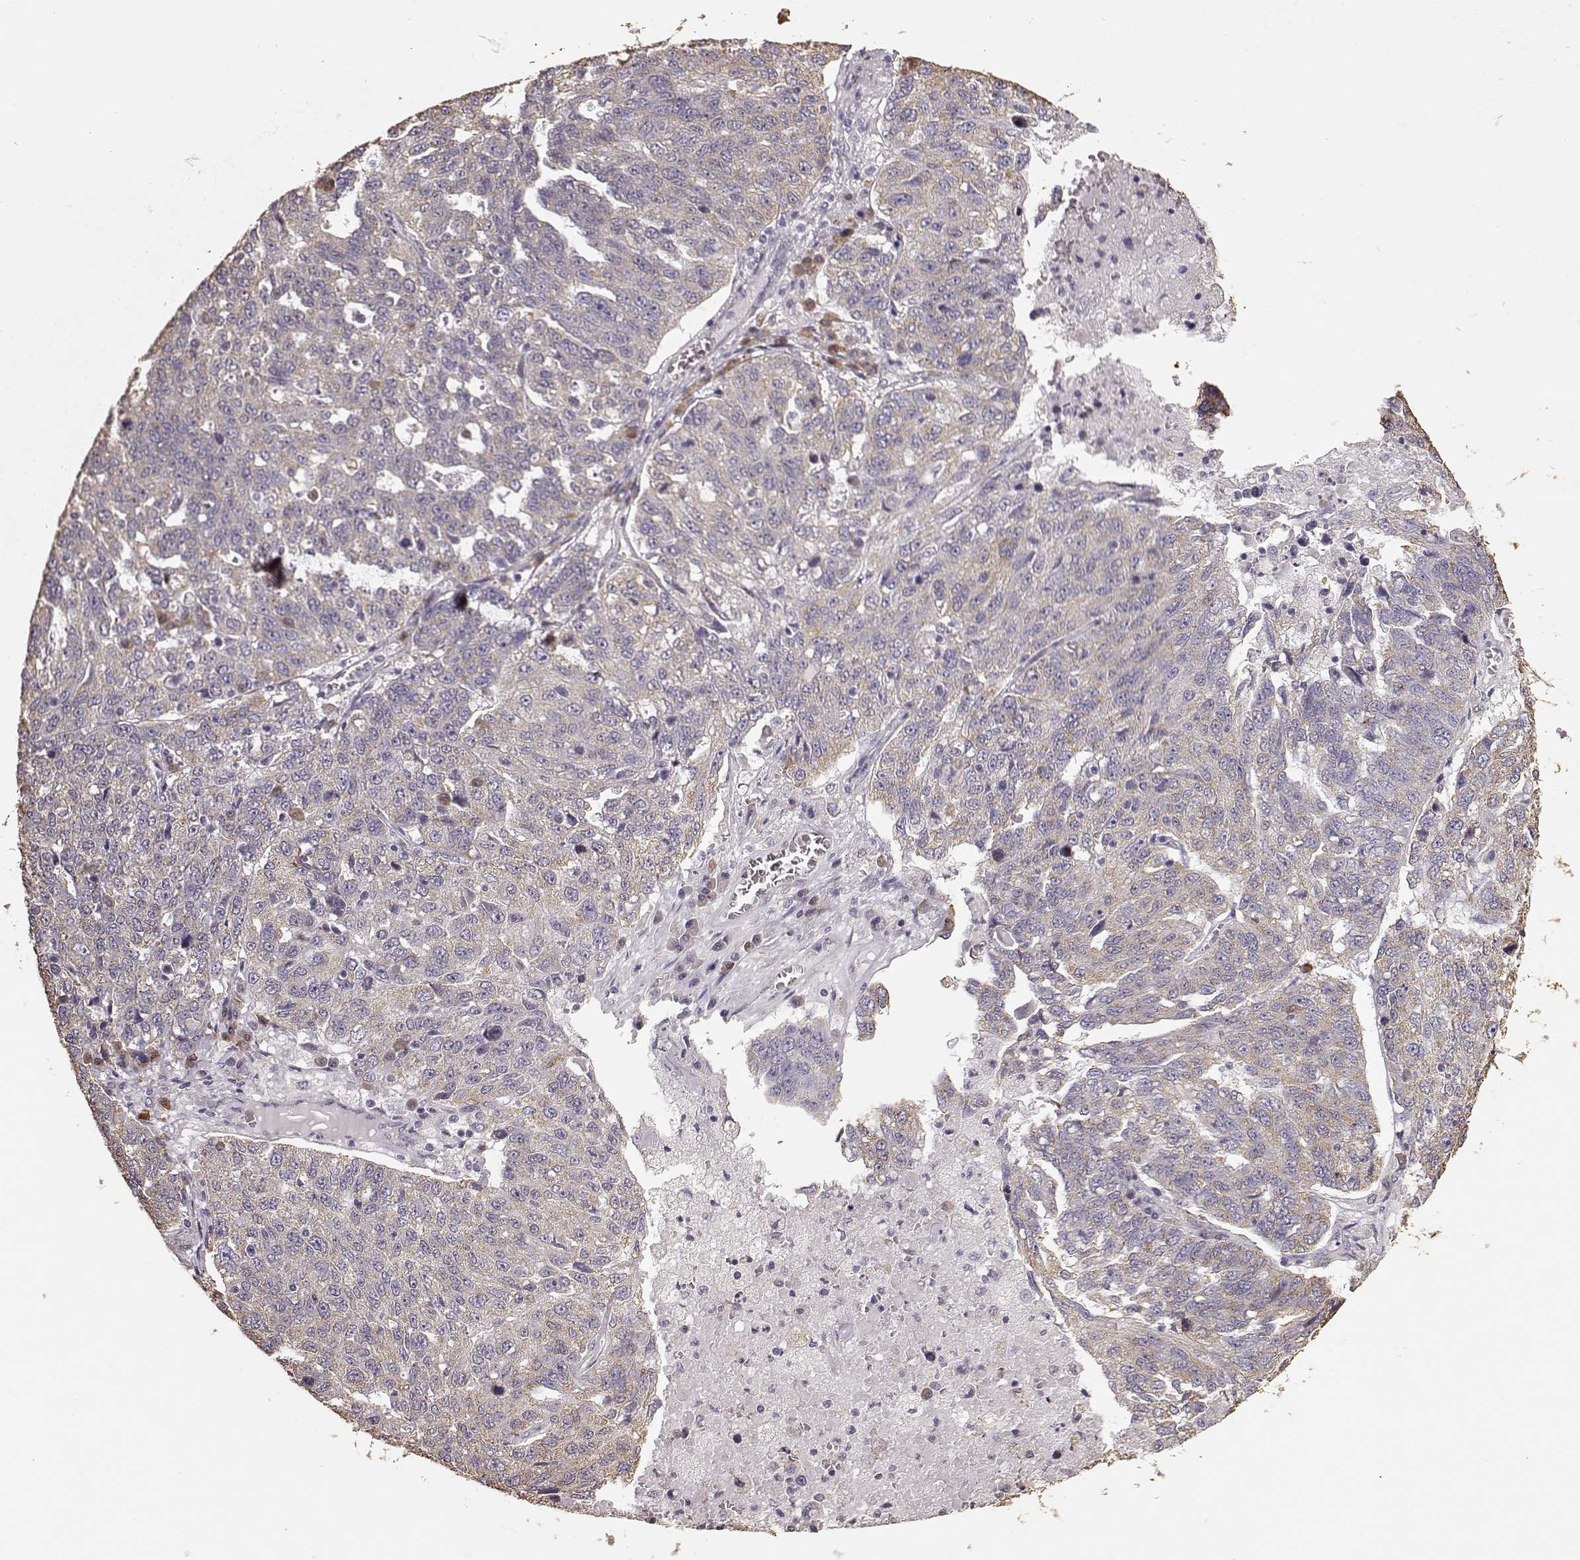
{"staining": {"intensity": "weak", "quantity": ">75%", "location": "cytoplasmic/membranous"}, "tissue": "ovarian cancer", "cell_type": "Tumor cells", "image_type": "cancer", "snomed": [{"axis": "morphology", "description": "Cystadenocarcinoma, serous, NOS"}, {"axis": "topography", "description": "Ovary"}], "caption": "There is low levels of weak cytoplasmic/membranous expression in tumor cells of ovarian cancer (serous cystadenocarcinoma), as demonstrated by immunohistochemical staining (brown color).", "gene": "GABRG3", "patient": {"sex": "female", "age": 71}}